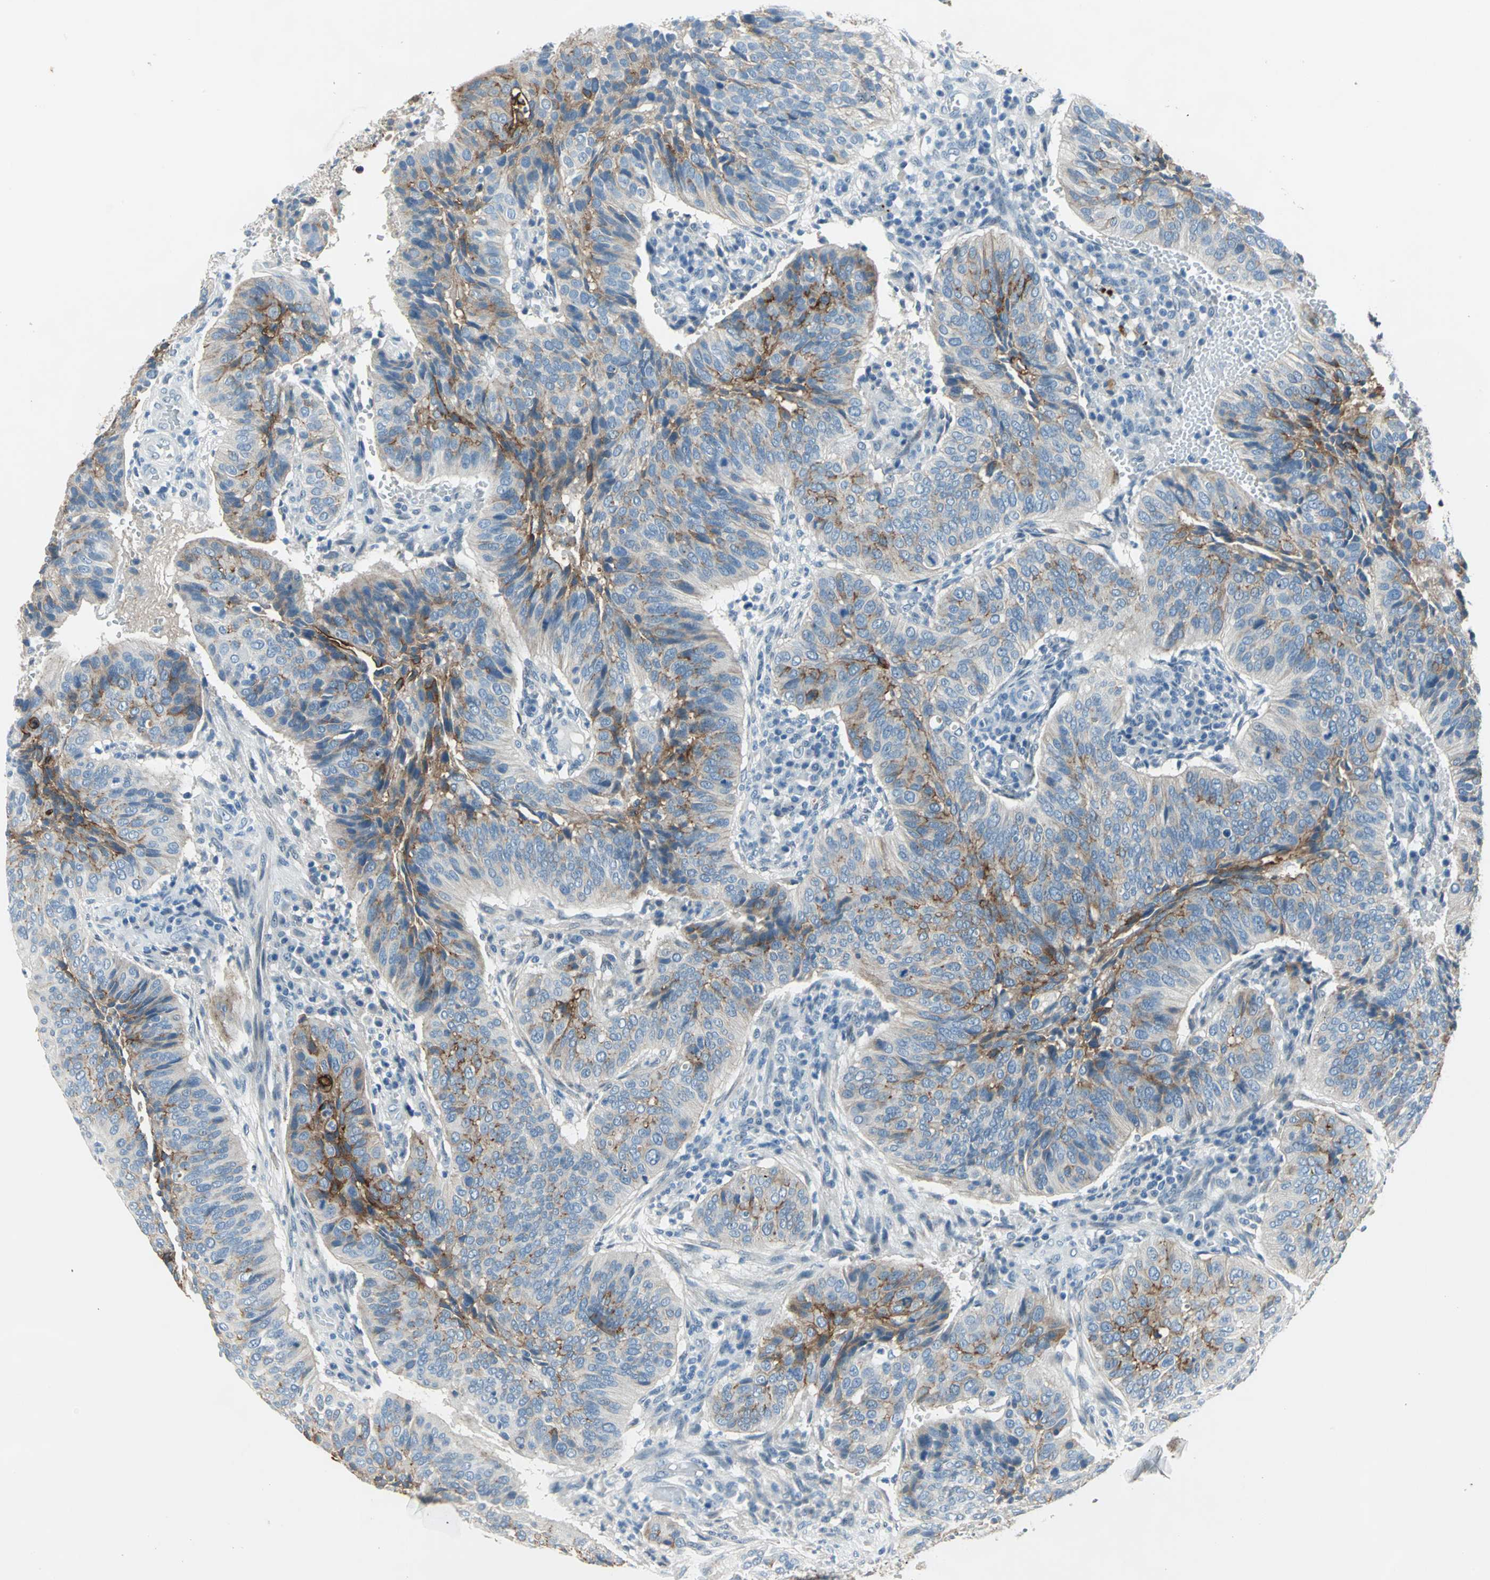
{"staining": {"intensity": "moderate", "quantity": ">75%", "location": "cytoplasmic/membranous"}, "tissue": "cervical cancer", "cell_type": "Tumor cells", "image_type": "cancer", "snomed": [{"axis": "morphology", "description": "Squamous cell carcinoma, NOS"}, {"axis": "topography", "description": "Cervix"}], "caption": "Moderate cytoplasmic/membranous expression for a protein is seen in about >75% of tumor cells of cervical cancer (squamous cell carcinoma) using immunohistochemistry.", "gene": "MUC4", "patient": {"sex": "female", "age": 39}}